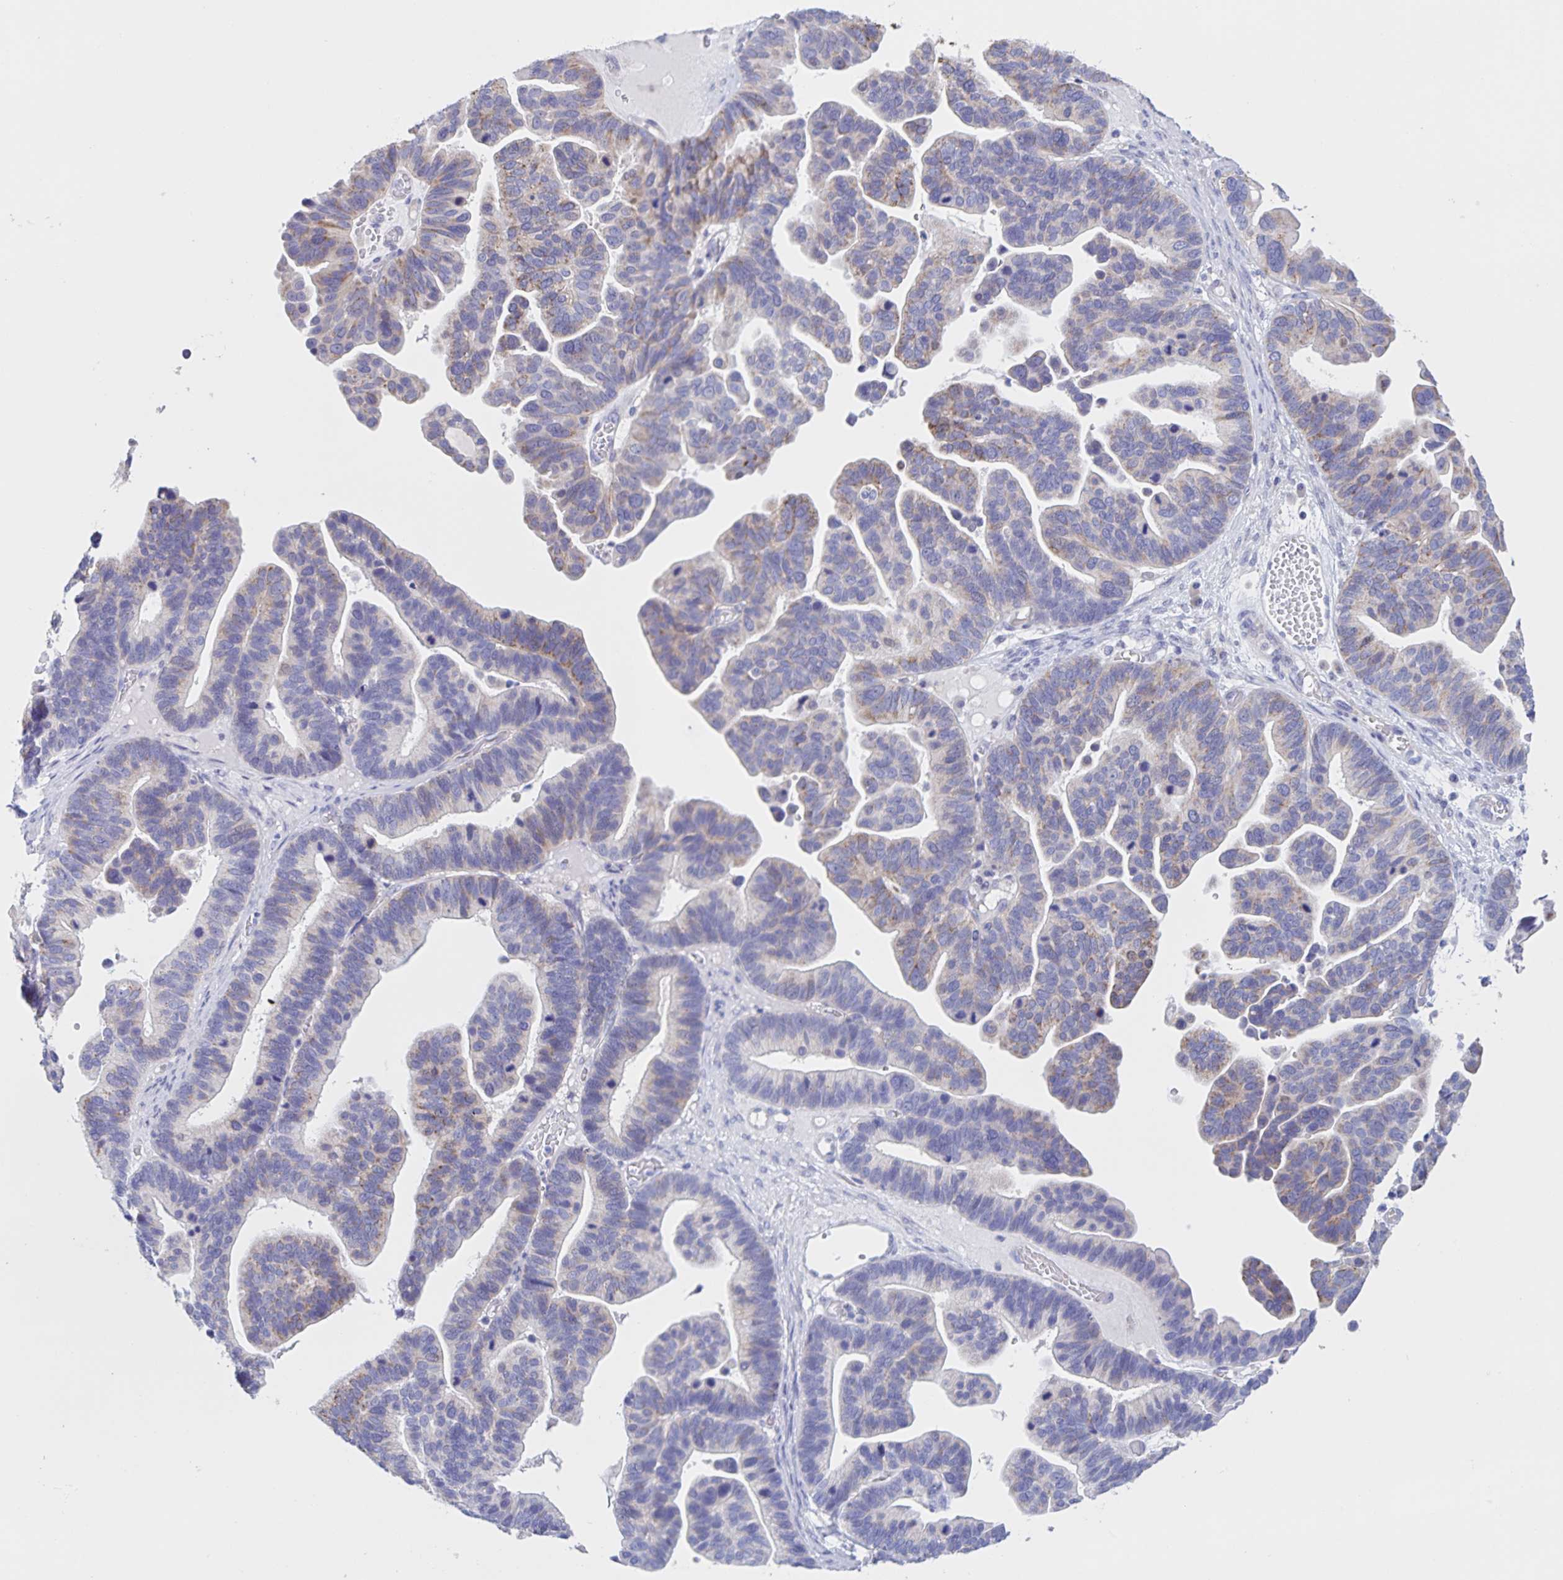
{"staining": {"intensity": "negative", "quantity": "none", "location": "none"}, "tissue": "ovarian cancer", "cell_type": "Tumor cells", "image_type": "cancer", "snomed": [{"axis": "morphology", "description": "Cystadenocarcinoma, serous, NOS"}, {"axis": "topography", "description": "Ovary"}], "caption": "Immunohistochemical staining of human ovarian cancer (serous cystadenocarcinoma) reveals no significant positivity in tumor cells.", "gene": "DMGDH", "patient": {"sex": "female", "age": 56}}